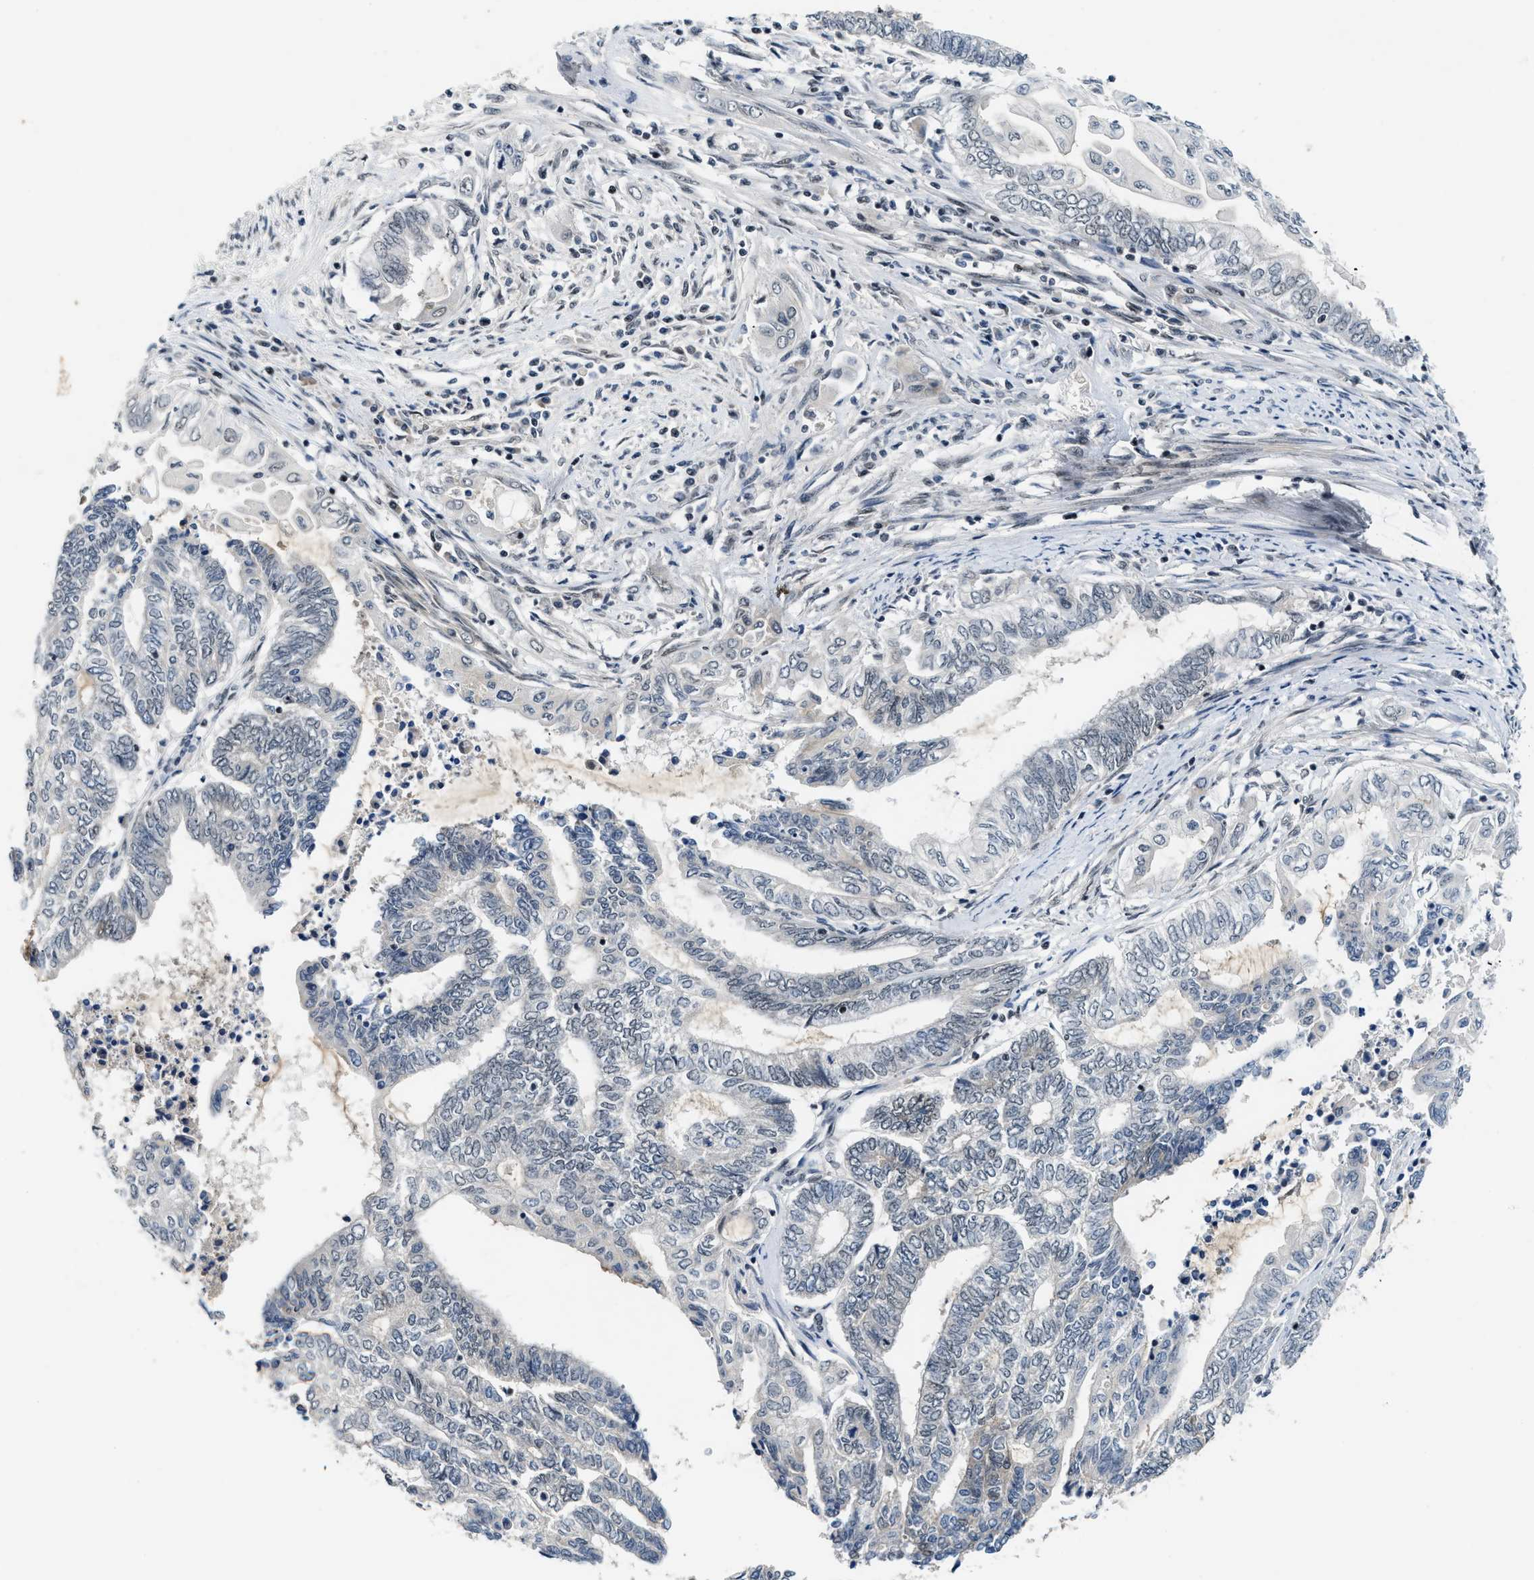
{"staining": {"intensity": "moderate", "quantity": "<25%", "location": "nuclear"}, "tissue": "endometrial cancer", "cell_type": "Tumor cells", "image_type": "cancer", "snomed": [{"axis": "morphology", "description": "Adenocarcinoma, NOS"}, {"axis": "topography", "description": "Uterus"}, {"axis": "topography", "description": "Endometrium"}], "caption": "Moderate nuclear protein staining is seen in approximately <25% of tumor cells in endometrial cancer.", "gene": "NCOA1", "patient": {"sex": "female", "age": 70}}